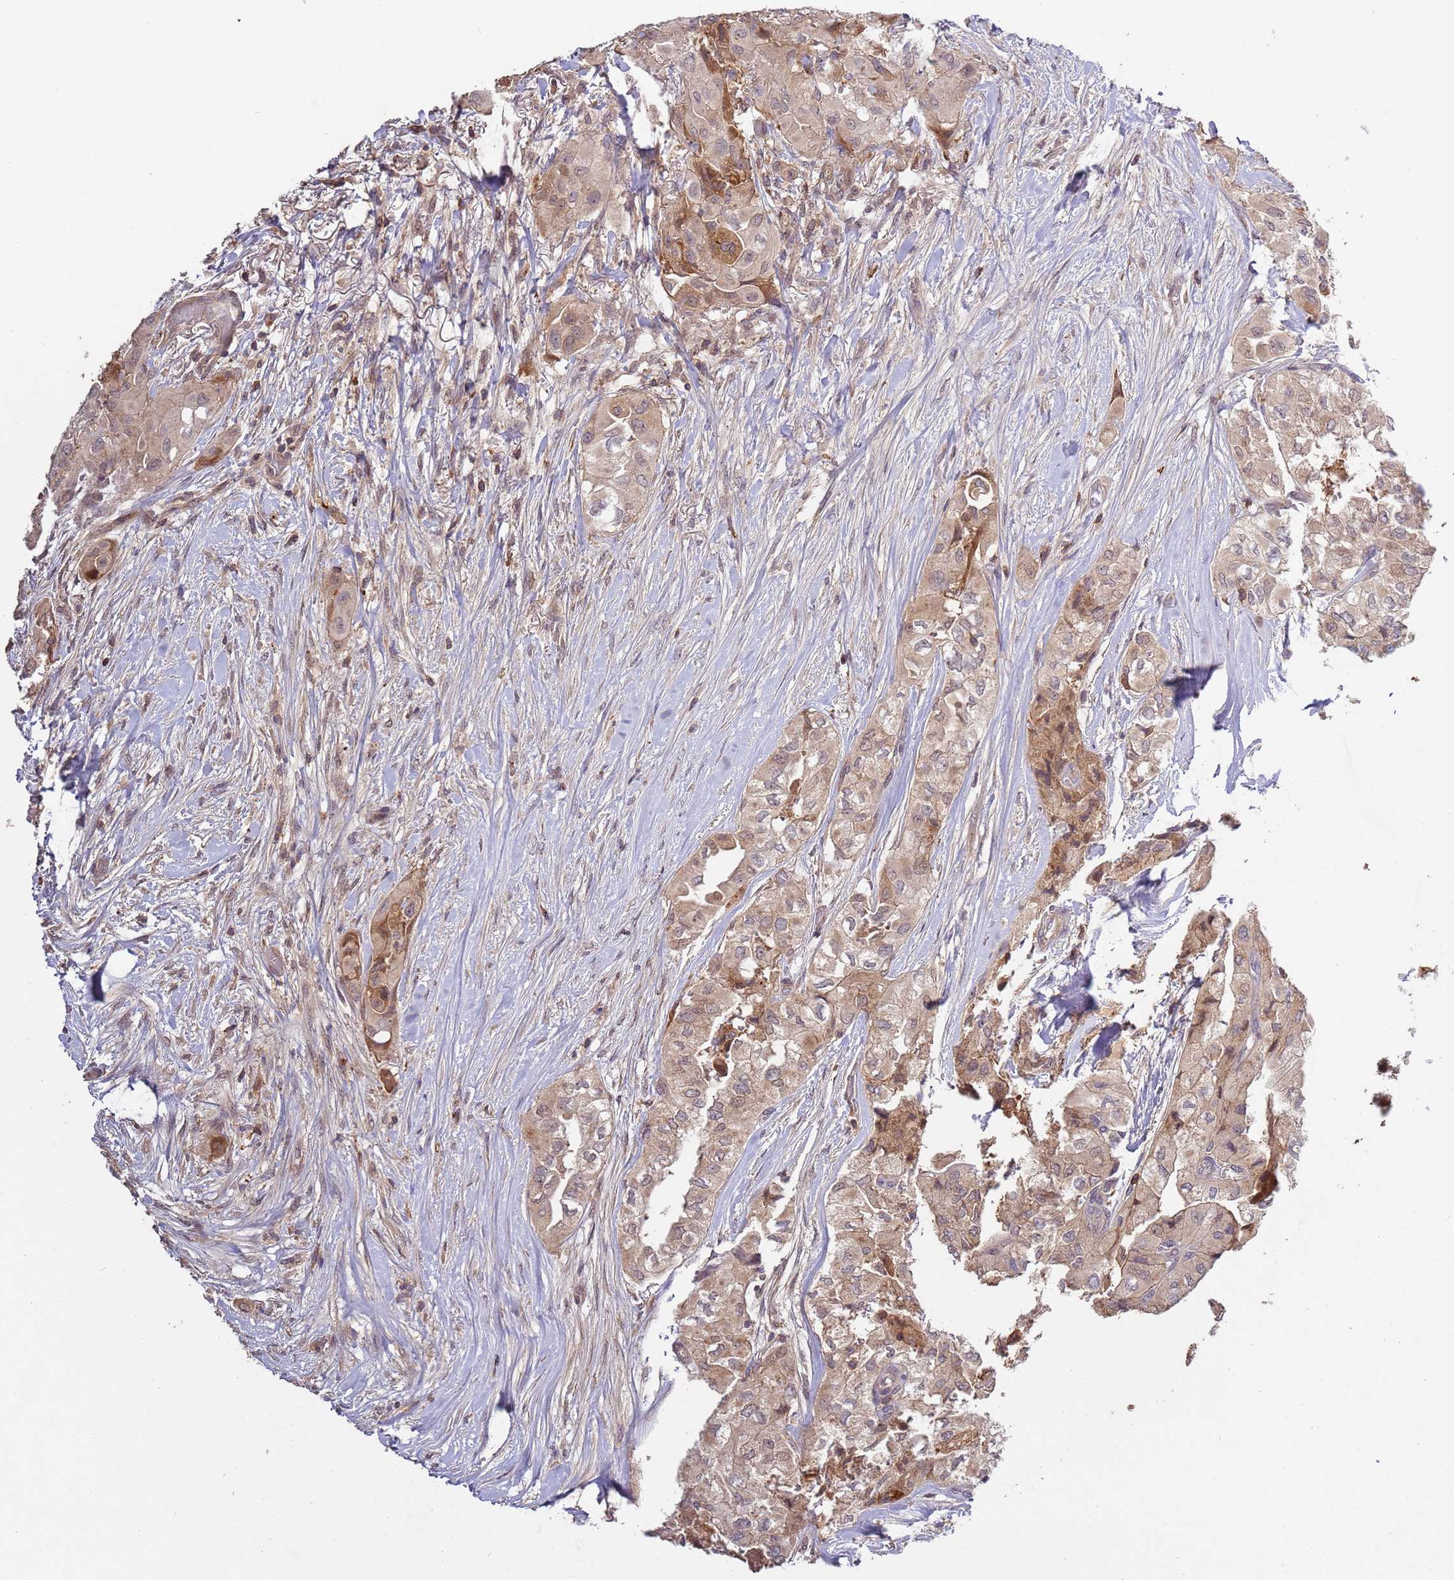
{"staining": {"intensity": "moderate", "quantity": ">75%", "location": "cytoplasmic/membranous,nuclear"}, "tissue": "thyroid cancer", "cell_type": "Tumor cells", "image_type": "cancer", "snomed": [{"axis": "morphology", "description": "Papillary adenocarcinoma, NOS"}, {"axis": "topography", "description": "Thyroid gland"}], "caption": "Protein staining of thyroid papillary adenocarcinoma tissue exhibits moderate cytoplasmic/membranous and nuclear expression in approximately >75% of tumor cells.", "gene": "ZNF624", "patient": {"sex": "female", "age": 59}}